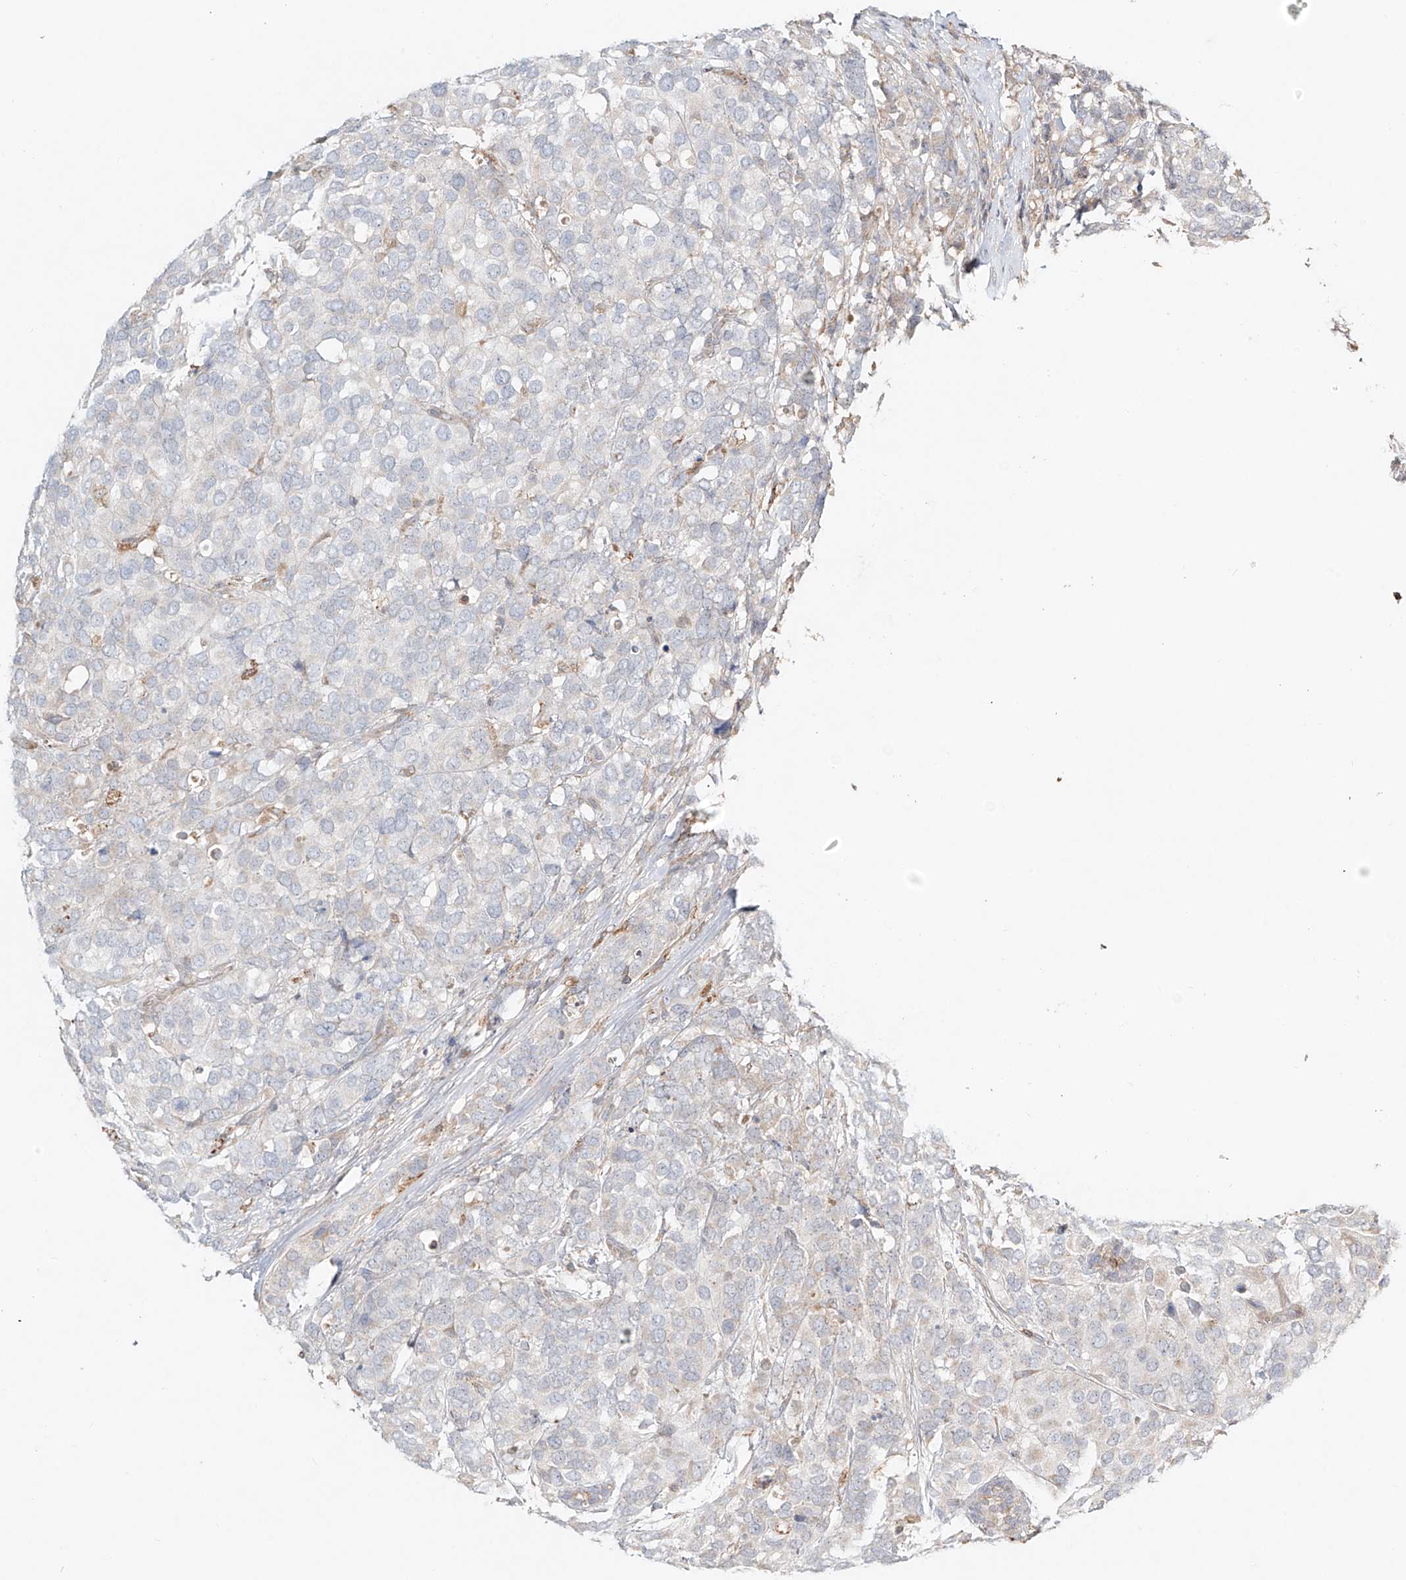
{"staining": {"intensity": "negative", "quantity": "none", "location": "none"}, "tissue": "breast cancer", "cell_type": "Tumor cells", "image_type": "cancer", "snomed": [{"axis": "morphology", "description": "Lobular carcinoma"}, {"axis": "topography", "description": "Breast"}], "caption": "Photomicrograph shows no protein staining in tumor cells of lobular carcinoma (breast) tissue.", "gene": "ERO1A", "patient": {"sex": "female", "age": 59}}